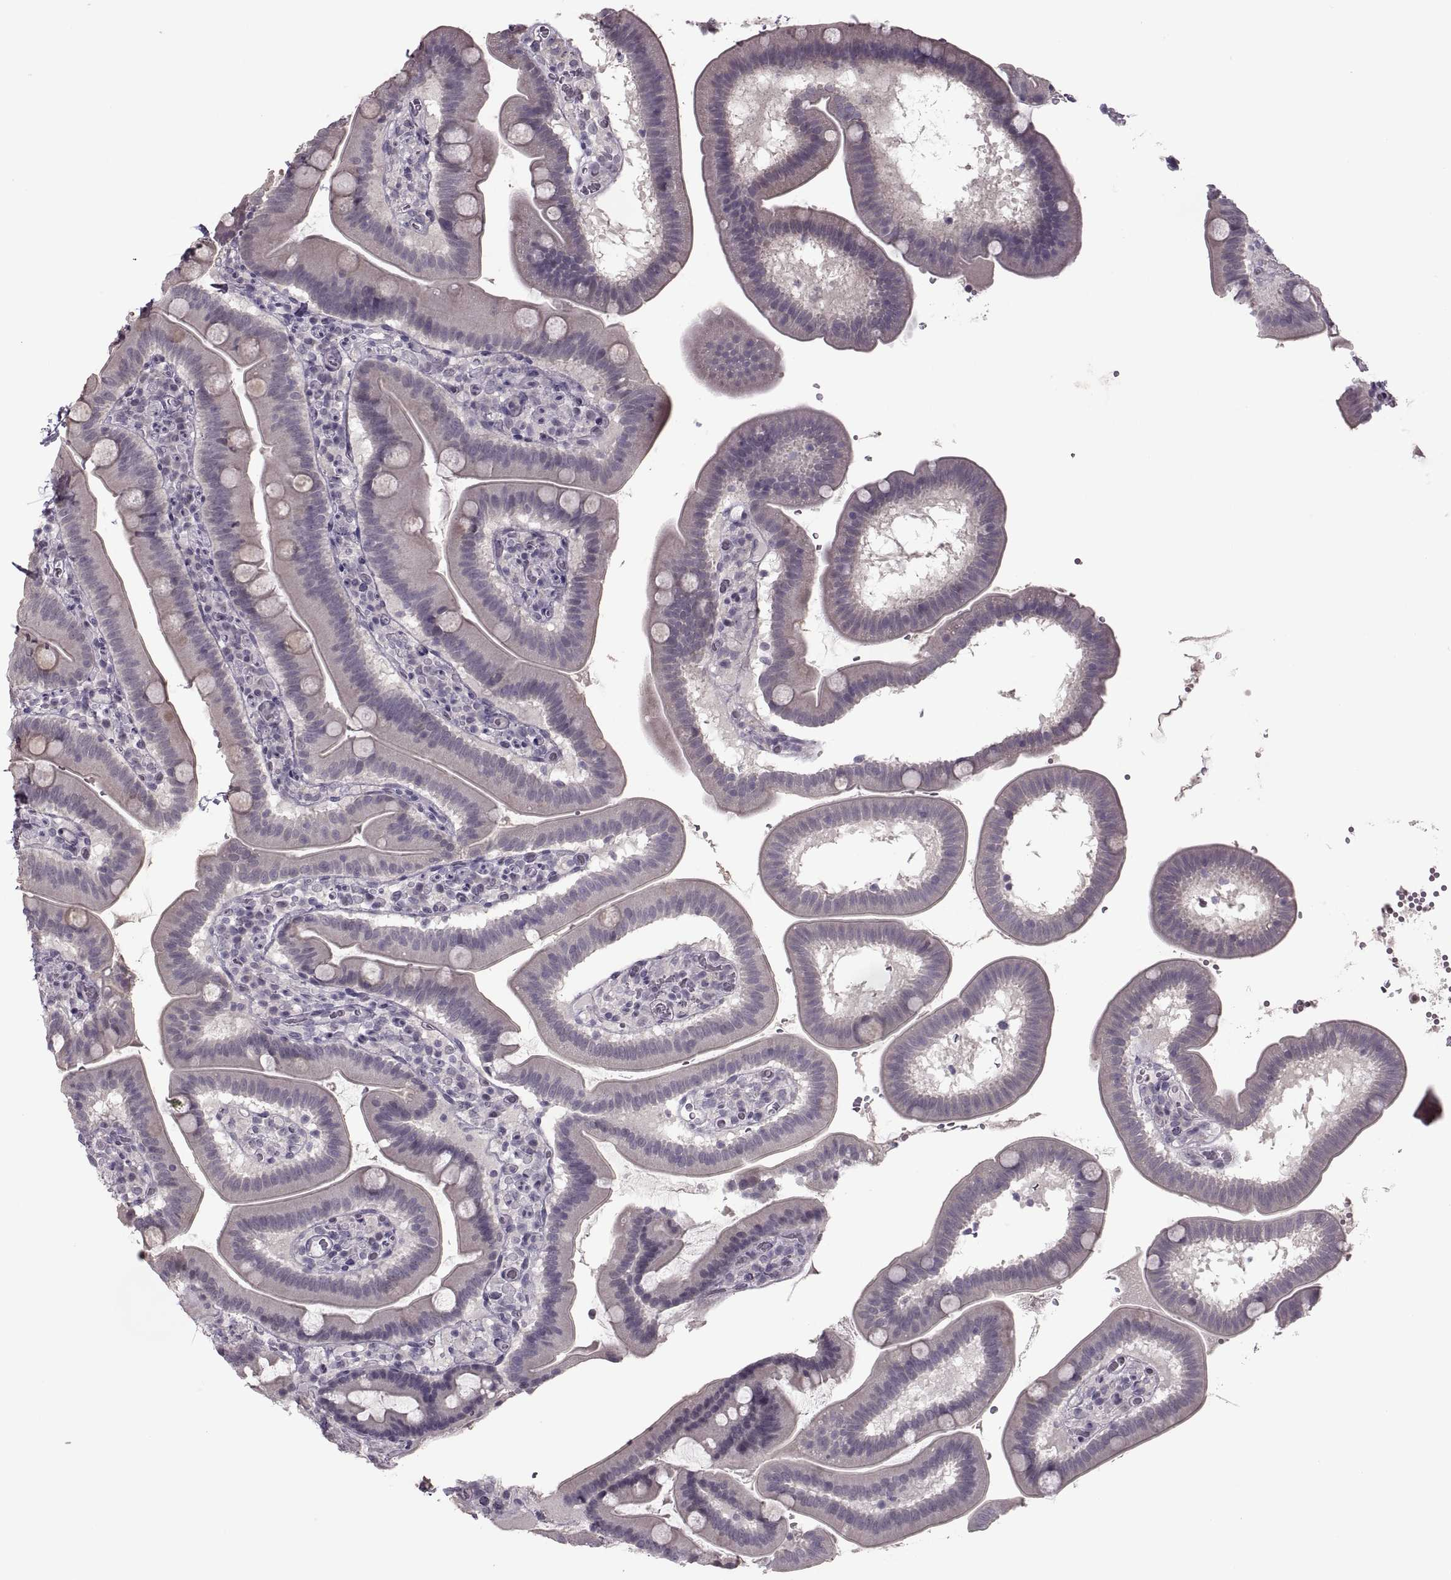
{"staining": {"intensity": "negative", "quantity": "none", "location": "none"}, "tissue": "duodenum", "cell_type": "Glandular cells", "image_type": "normal", "snomed": [{"axis": "morphology", "description": "Normal tissue, NOS"}, {"axis": "topography", "description": "Duodenum"}], "caption": "An immunohistochemistry (IHC) image of benign duodenum is shown. There is no staining in glandular cells of duodenum. The staining is performed using DAB (3,3'-diaminobenzidine) brown chromogen with nuclei counter-stained in using hematoxylin.", "gene": "MGAT4D", "patient": {"sex": "male", "age": 59}}